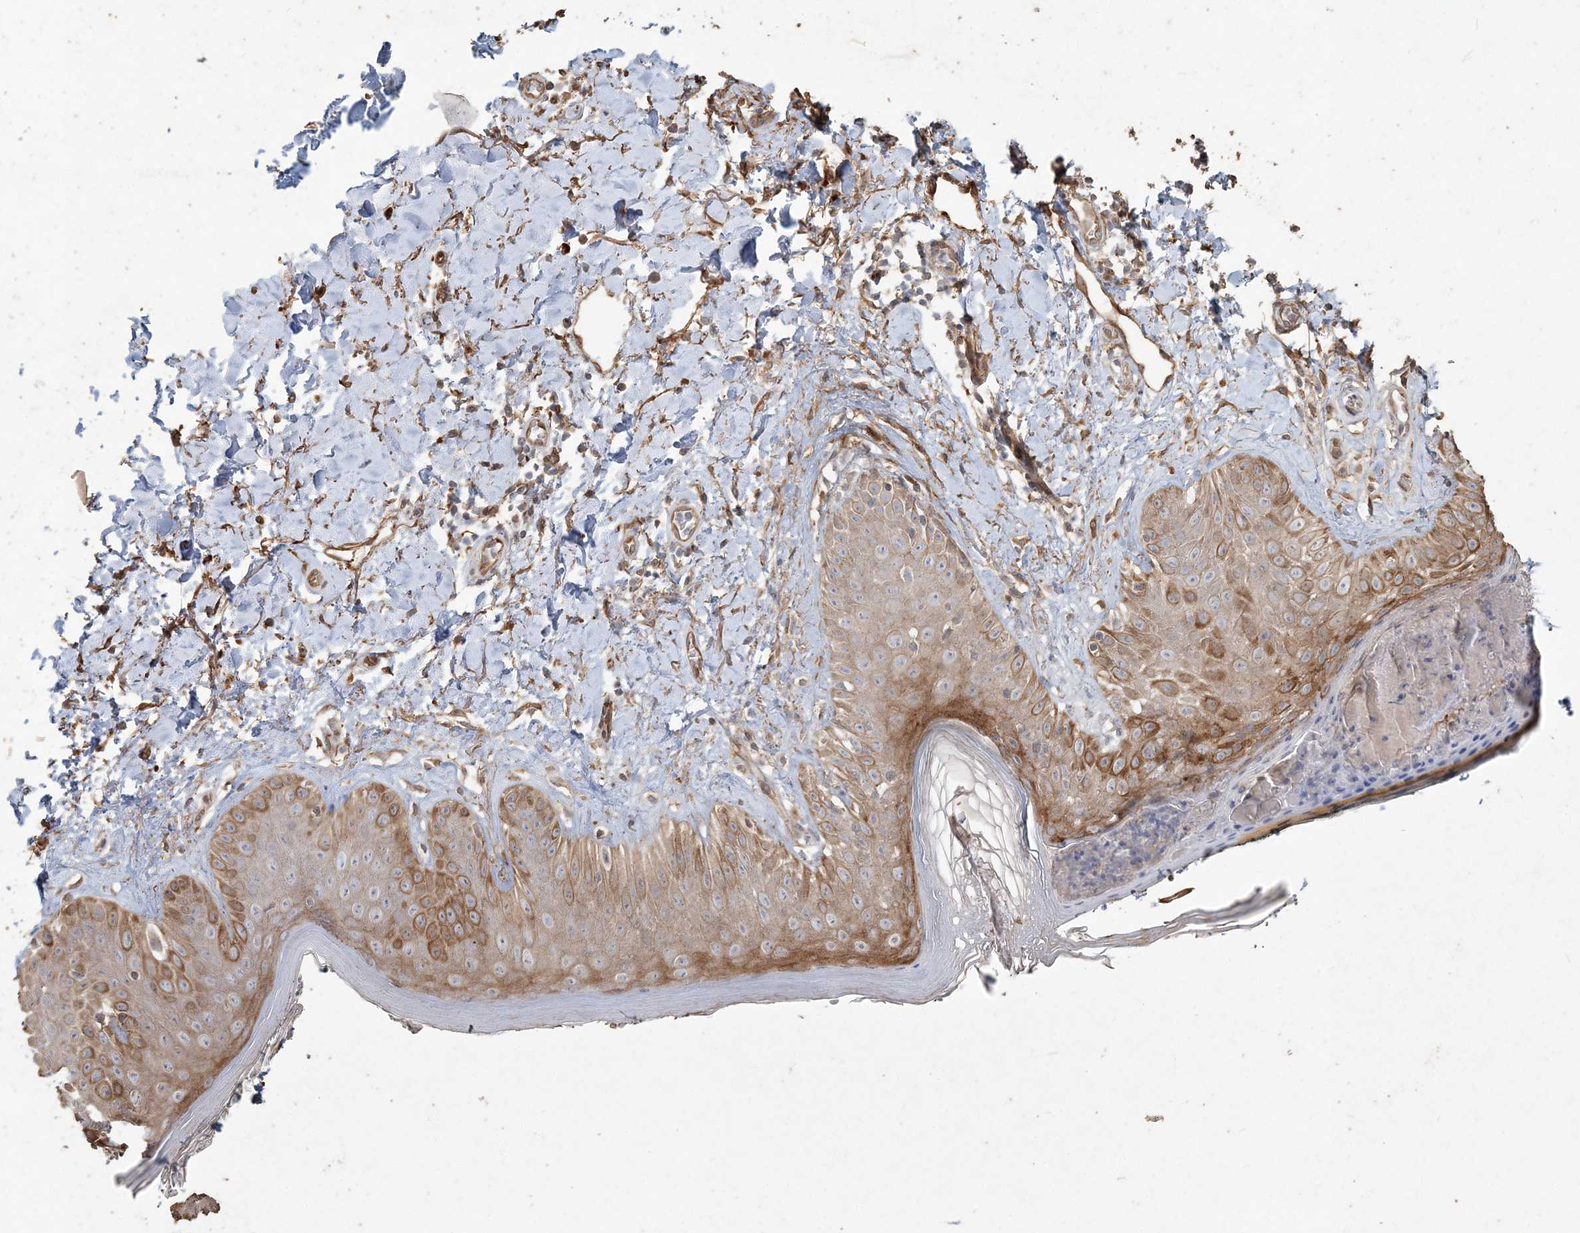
{"staining": {"intensity": "moderate", "quantity": ">75%", "location": "cytoplasmic/membranous"}, "tissue": "skin", "cell_type": "Fibroblasts", "image_type": "normal", "snomed": [{"axis": "morphology", "description": "Normal tissue, NOS"}, {"axis": "topography", "description": "Skin"}], "caption": "High-power microscopy captured an immunohistochemistry histopathology image of unremarkable skin, revealing moderate cytoplasmic/membranous positivity in approximately >75% of fibroblasts. The protein of interest is stained brown, and the nuclei are stained in blue (DAB IHC with brightfield microscopy, high magnification).", "gene": "RNF145", "patient": {"sex": "female", "age": 64}}